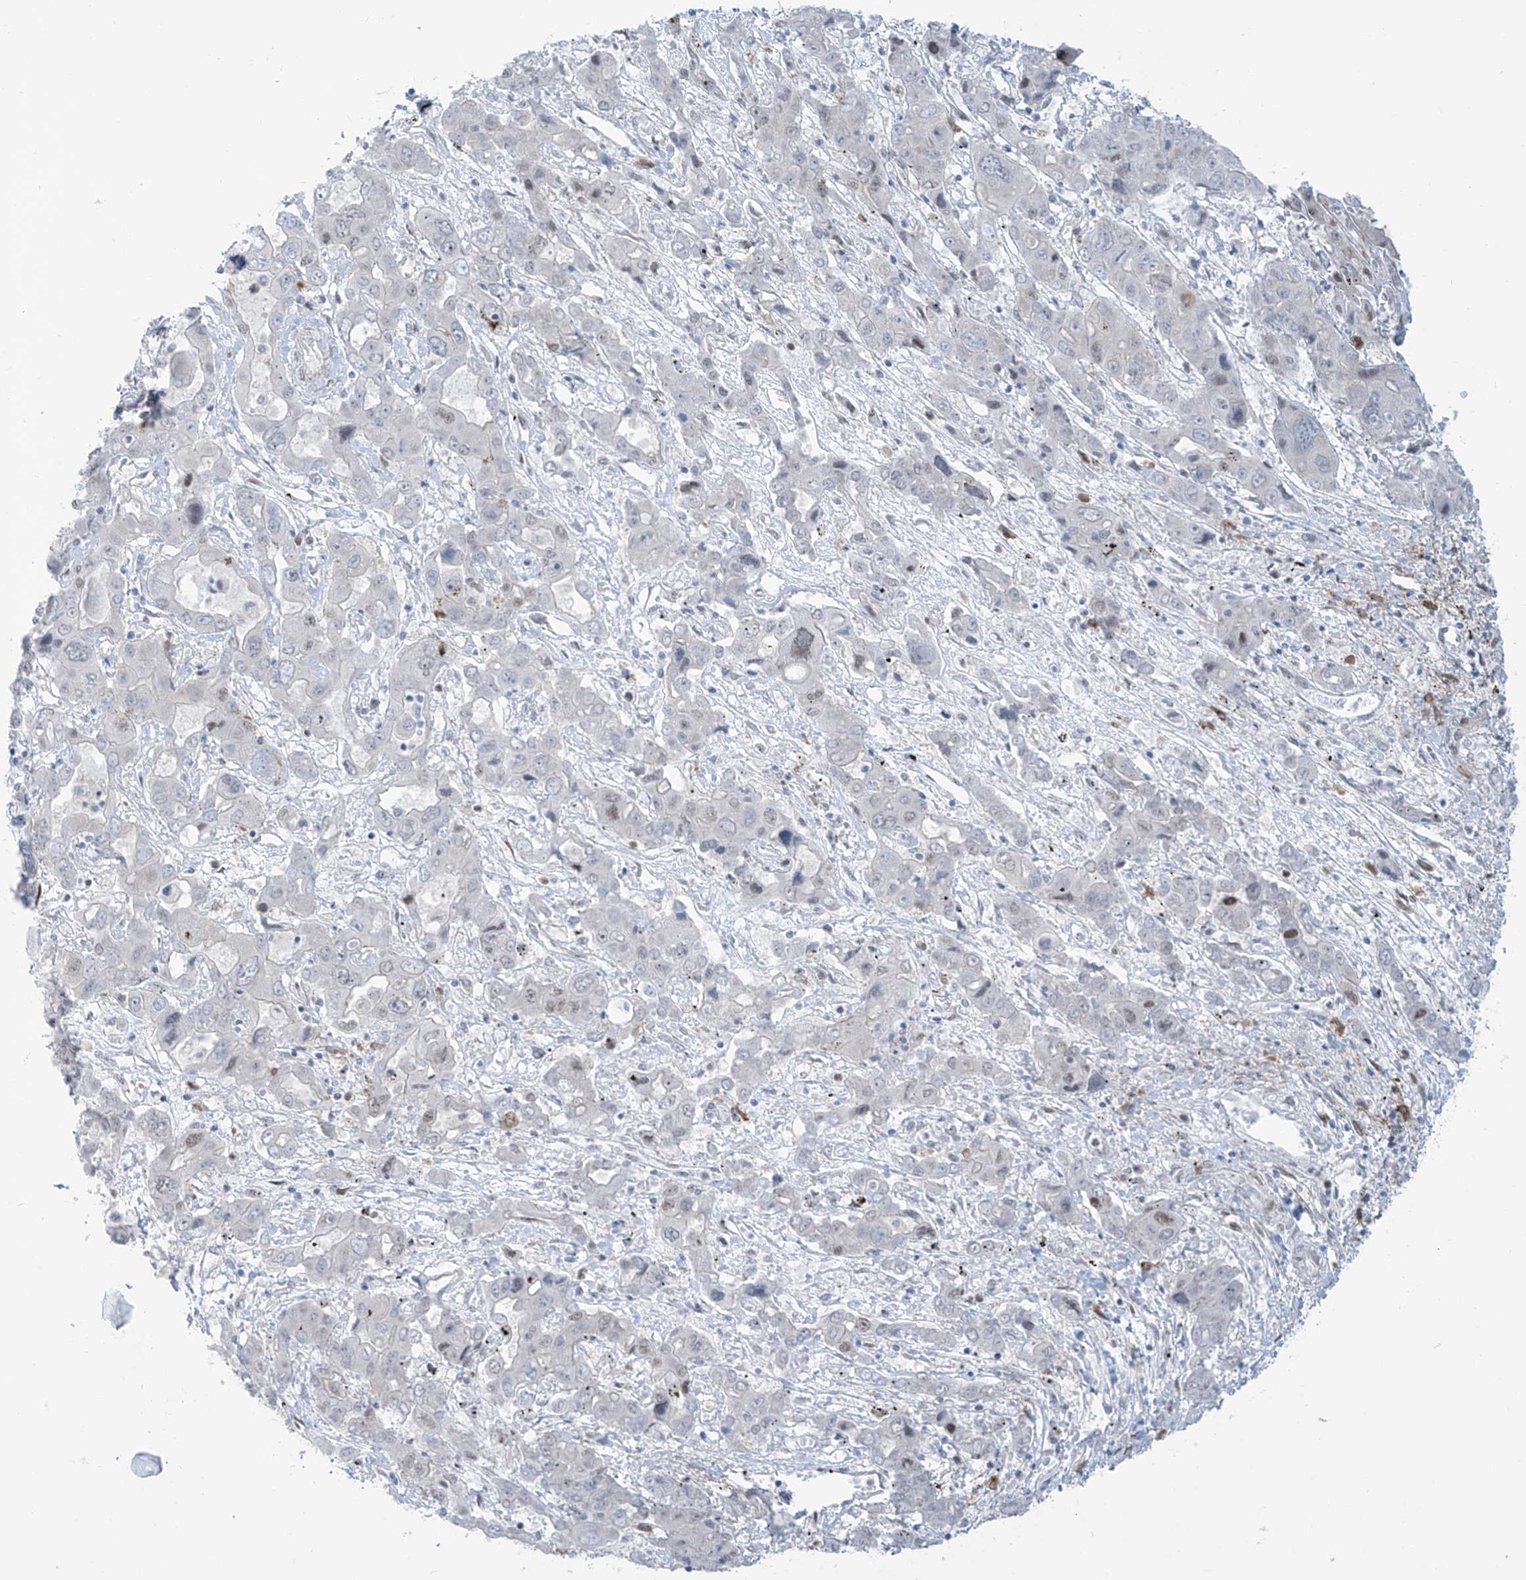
{"staining": {"intensity": "negative", "quantity": "none", "location": "none"}, "tissue": "liver cancer", "cell_type": "Tumor cells", "image_type": "cancer", "snomed": [{"axis": "morphology", "description": "Cholangiocarcinoma"}, {"axis": "topography", "description": "Liver"}], "caption": "The immunohistochemistry photomicrograph has no significant expression in tumor cells of liver cholangiocarcinoma tissue.", "gene": "LIN9", "patient": {"sex": "male", "age": 67}}